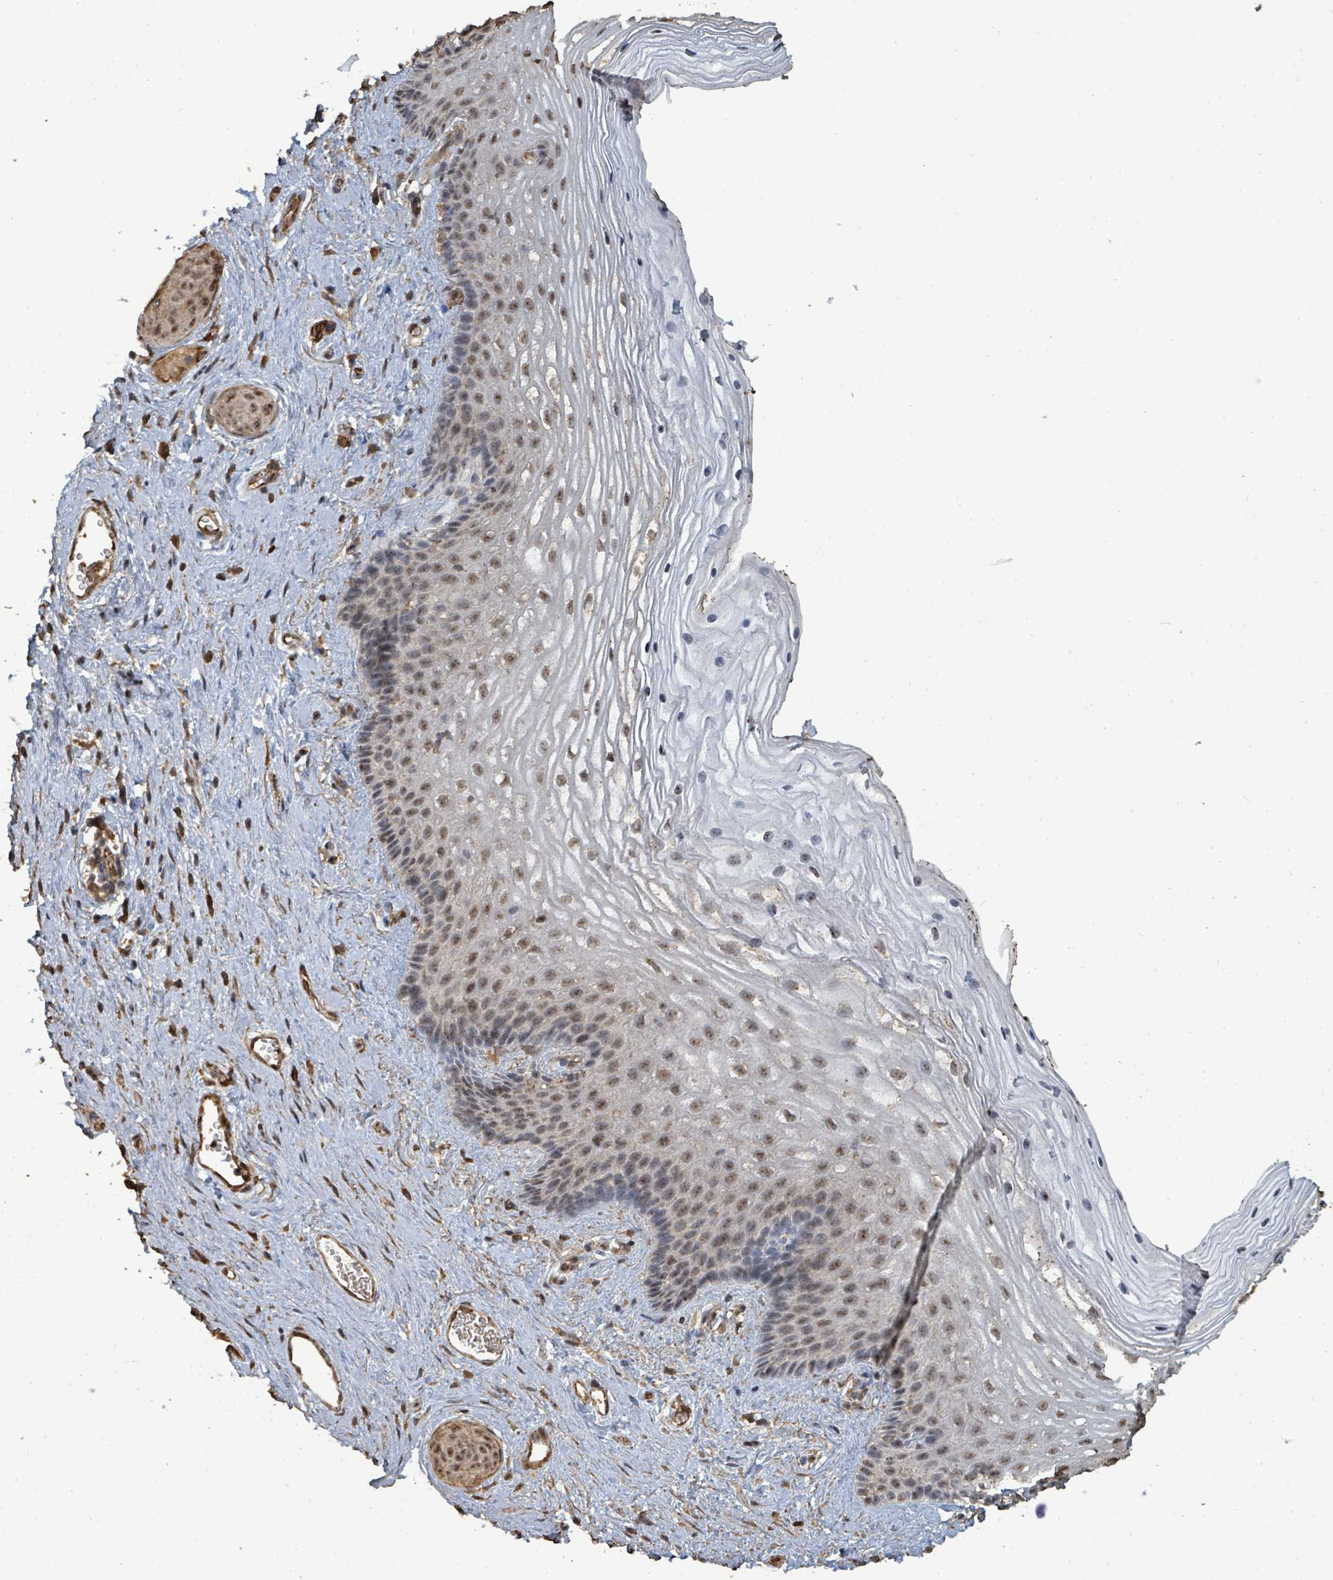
{"staining": {"intensity": "moderate", "quantity": "25%-75%", "location": "nuclear"}, "tissue": "vagina", "cell_type": "Squamous epithelial cells", "image_type": "normal", "snomed": [{"axis": "morphology", "description": "Normal tissue, NOS"}, {"axis": "topography", "description": "Vagina"}], "caption": "Benign vagina was stained to show a protein in brown. There is medium levels of moderate nuclear positivity in approximately 25%-75% of squamous epithelial cells. The protein of interest is stained brown, and the nuclei are stained in blue (DAB IHC with brightfield microscopy, high magnification).", "gene": "C6orf52", "patient": {"sex": "female", "age": 47}}